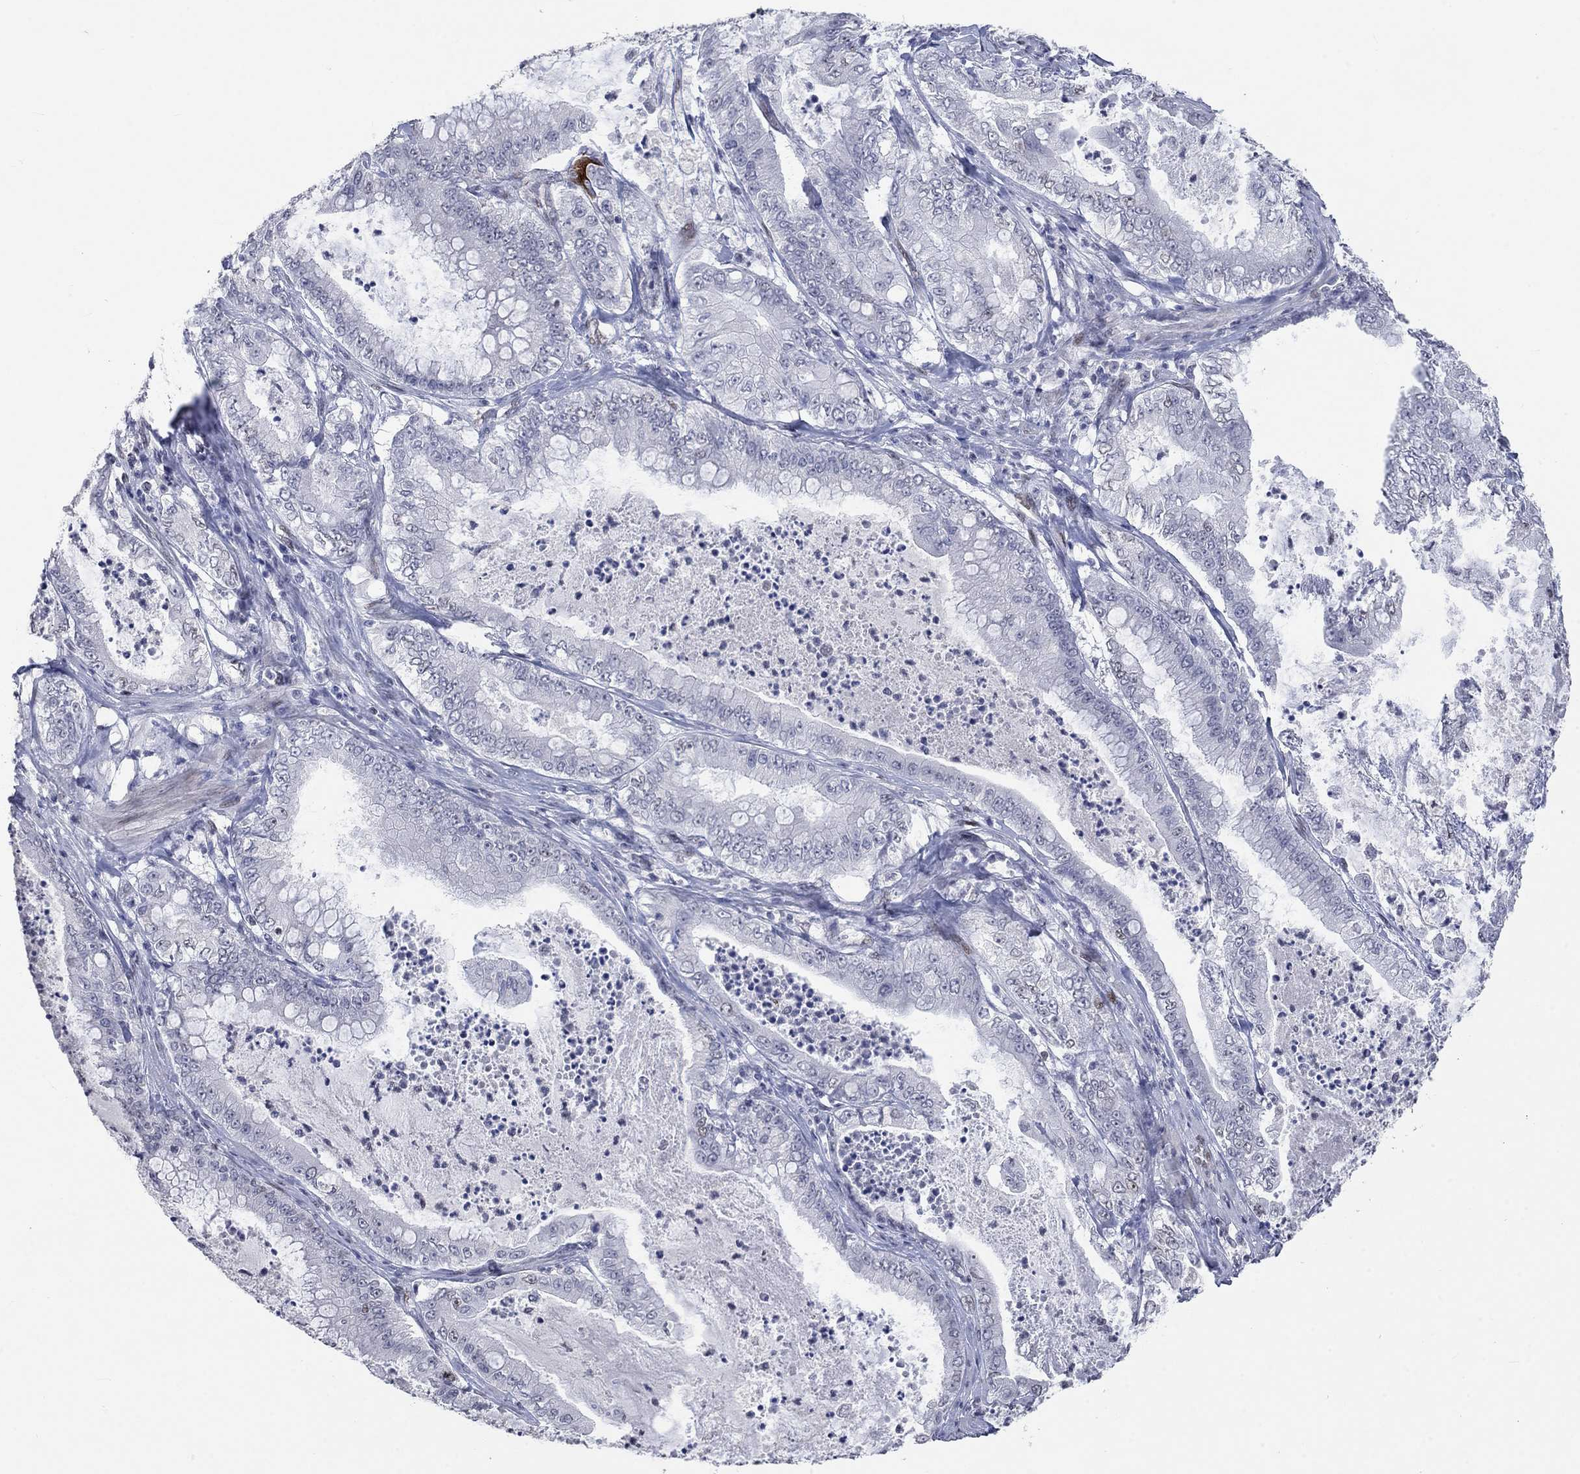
{"staining": {"intensity": "negative", "quantity": "none", "location": "none"}, "tissue": "pancreatic cancer", "cell_type": "Tumor cells", "image_type": "cancer", "snomed": [{"axis": "morphology", "description": "Adenocarcinoma, NOS"}, {"axis": "topography", "description": "Pancreas"}], "caption": "Histopathology image shows no protein expression in tumor cells of pancreatic adenocarcinoma tissue.", "gene": "HCFC1", "patient": {"sex": "male", "age": 71}}